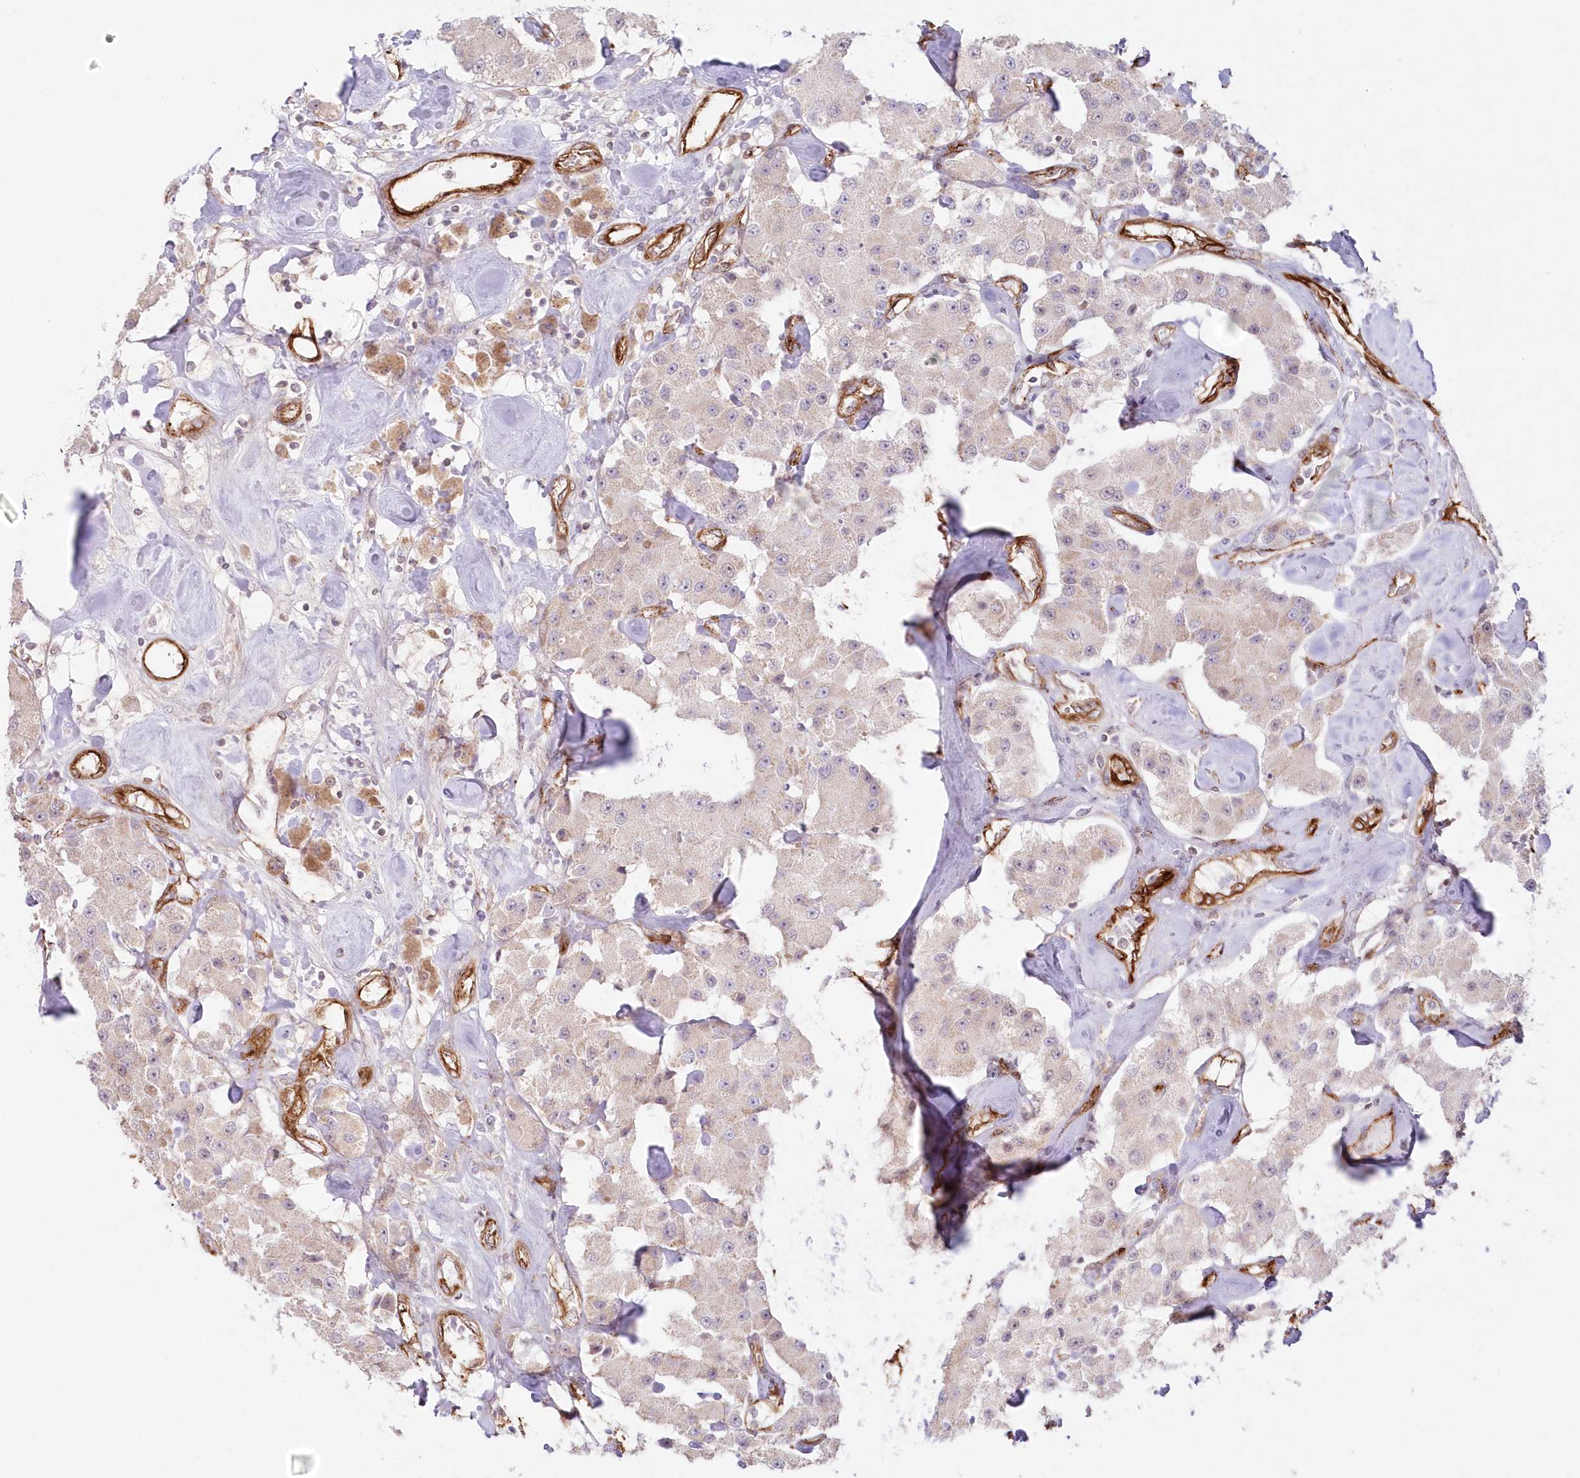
{"staining": {"intensity": "negative", "quantity": "none", "location": "none"}, "tissue": "carcinoid", "cell_type": "Tumor cells", "image_type": "cancer", "snomed": [{"axis": "morphology", "description": "Carcinoid, malignant, NOS"}, {"axis": "topography", "description": "Pancreas"}], "caption": "IHC histopathology image of malignant carcinoid stained for a protein (brown), which exhibits no expression in tumor cells.", "gene": "AFAP1L2", "patient": {"sex": "male", "age": 41}}